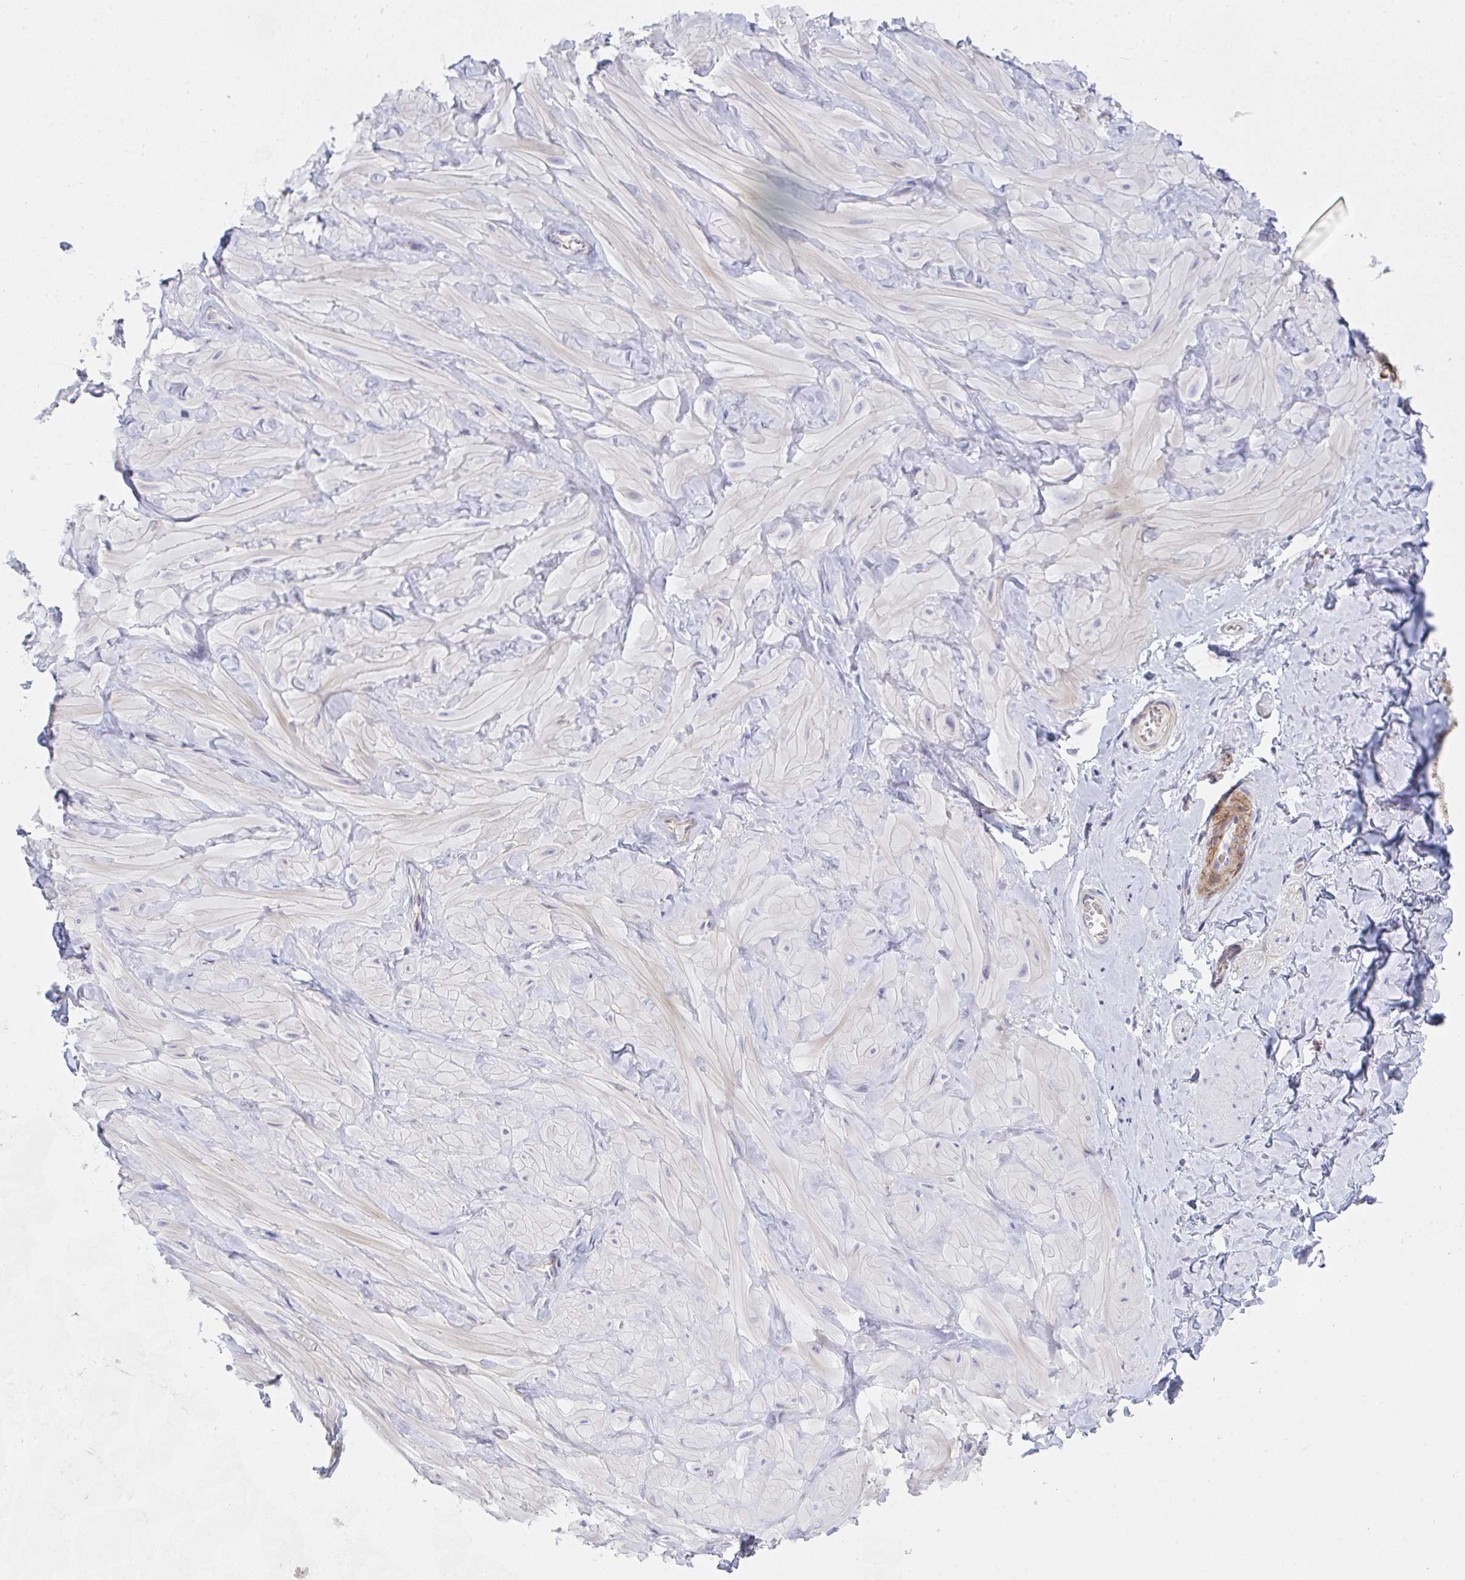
{"staining": {"intensity": "negative", "quantity": "none", "location": "none"}, "tissue": "adipose tissue", "cell_type": "Adipocytes", "image_type": "normal", "snomed": [{"axis": "morphology", "description": "Normal tissue, NOS"}, {"axis": "topography", "description": "Soft tissue"}, {"axis": "topography", "description": "Adipose tissue"}, {"axis": "topography", "description": "Vascular tissue"}, {"axis": "topography", "description": "Peripheral nerve tissue"}], "caption": "An immunohistochemistry (IHC) image of unremarkable adipose tissue is shown. There is no staining in adipocytes of adipose tissue.", "gene": "VWDE", "patient": {"sex": "male", "age": 29}}